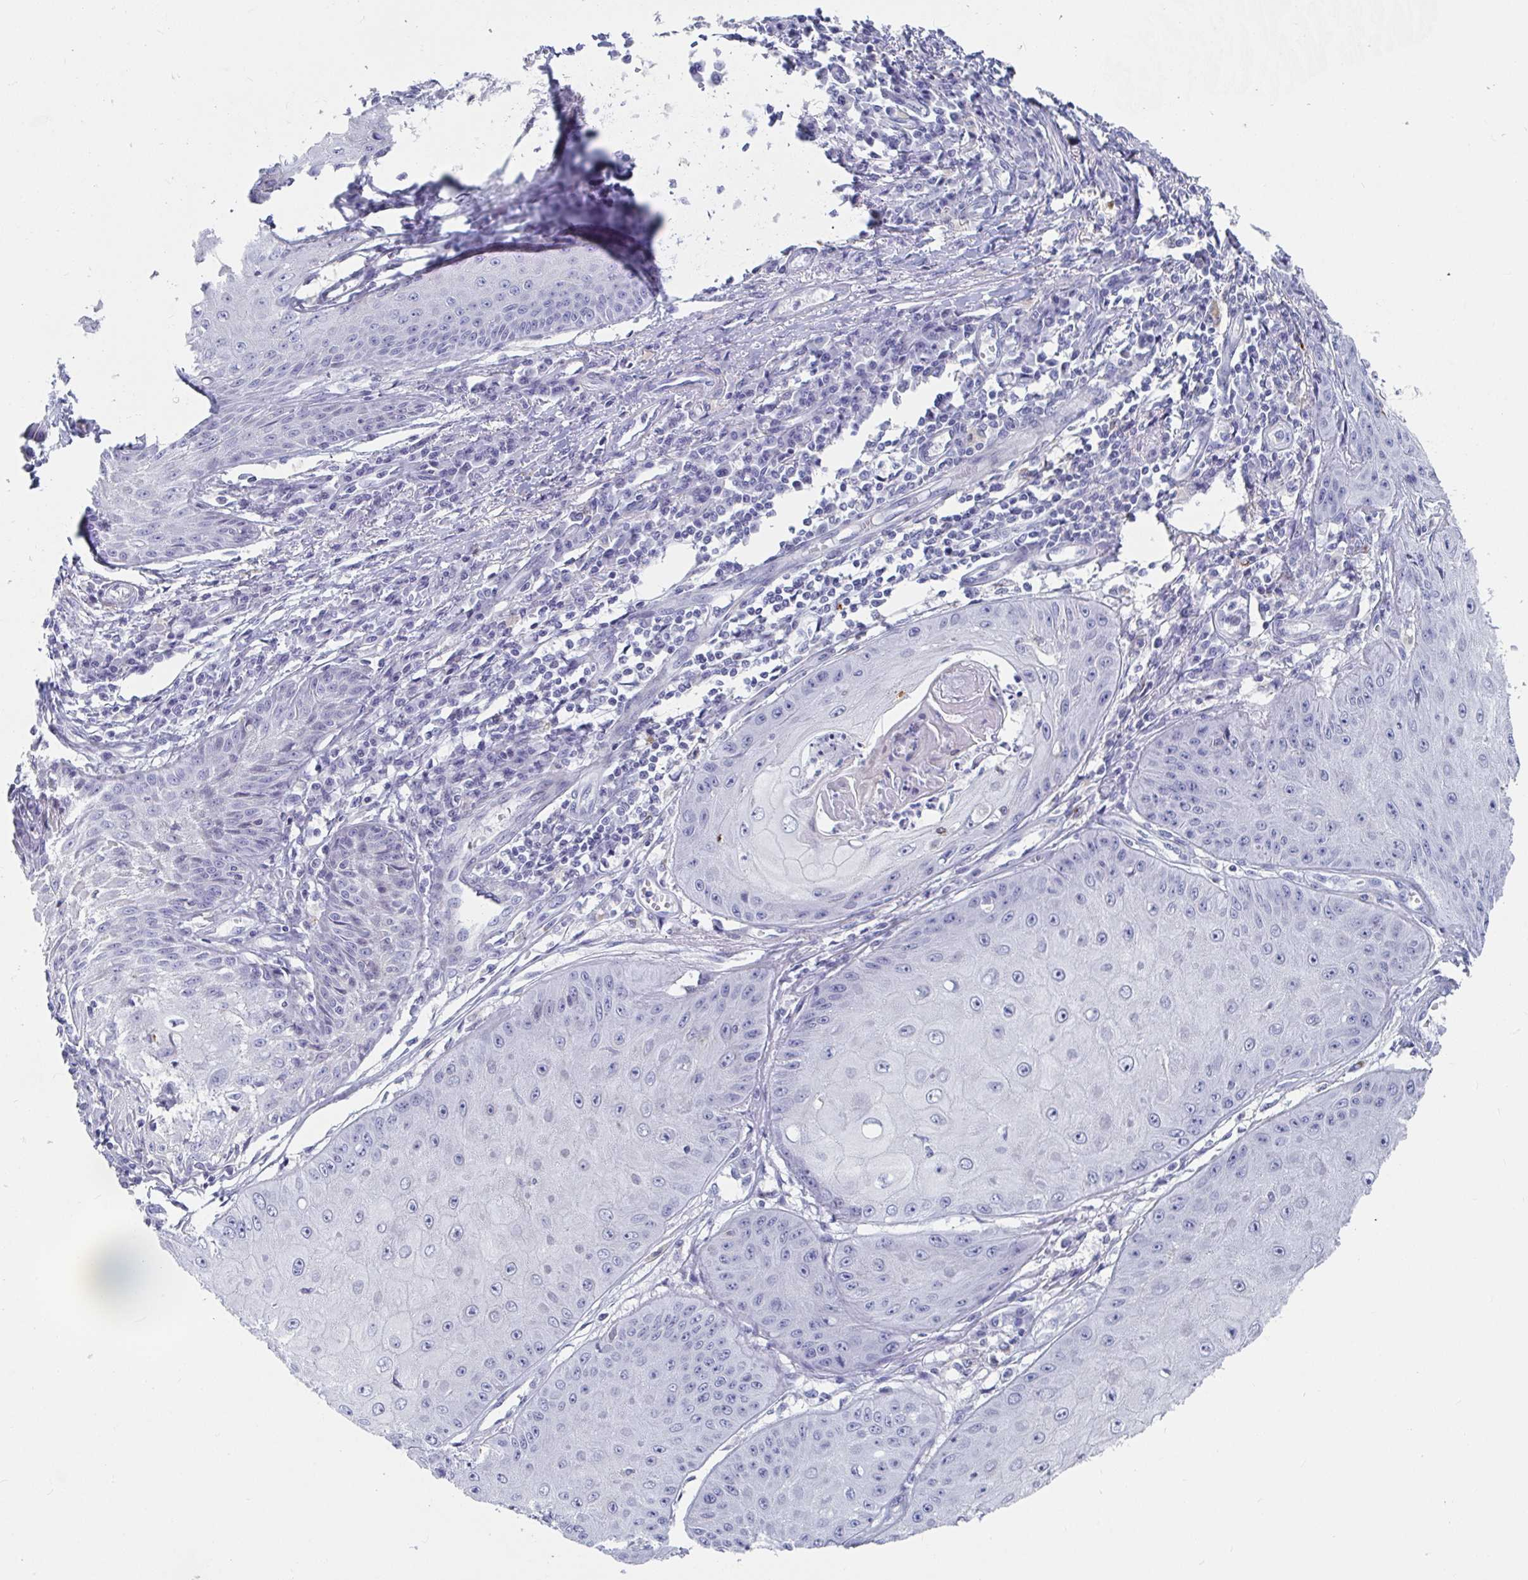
{"staining": {"intensity": "negative", "quantity": "none", "location": "none"}, "tissue": "skin cancer", "cell_type": "Tumor cells", "image_type": "cancer", "snomed": [{"axis": "morphology", "description": "Squamous cell carcinoma, NOS"}, {"axis": "topography", "description": "Skin"}], "caption": "High magnification brightfield microscopy of skin cancer (squamous cell carcinoma) stained with DAB (3,3'-diaminobenzidine) (brown) and counterstained with hematoxylin (blue): tumor cells show no significant expression.", "gene": "ZFP82", "patient": {"sex": "male", "age": 70}}